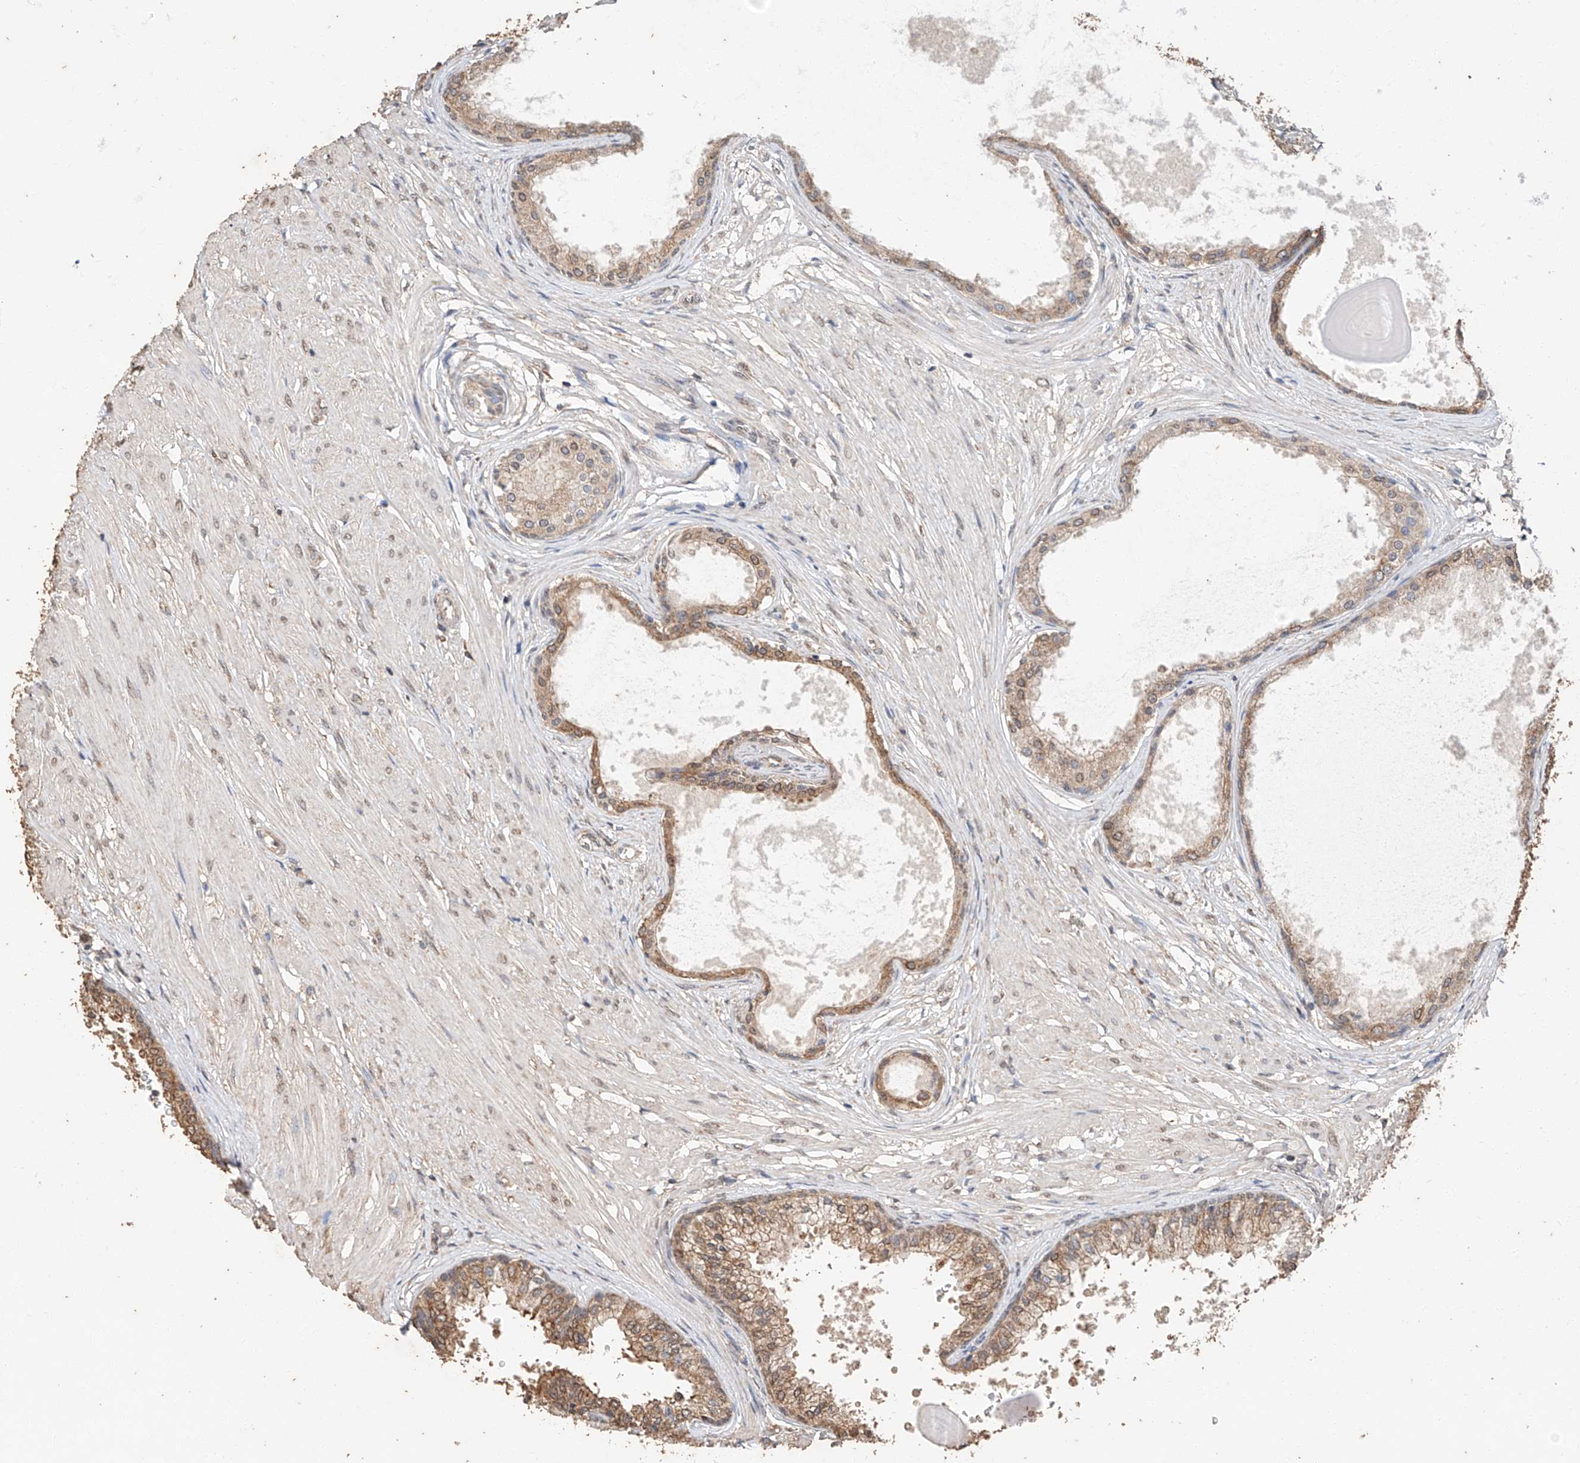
{"staining": {"intensity": "moderate", "quantity": ">75%", "location": "cytoplasmic/membranous"}, "tissue": "prostate", "cell_type": "Glandular cells", "image_type": "normal", "snomed": [{"axis": "morphology", "description": "Normal tissue, NOS"}, {"axis": "topography", "description": "Prostate"}], "caption": "Prostate stained for a protein demonstrates moderate cytoplasmic/membranous positivity in glandular cells. (DAB (3,3'-diaminobenzidine) = brown stain, brightfield microscopy at high magnification).", "gene": "CERS4", "patient": {"sex": "male", "age": 48}}